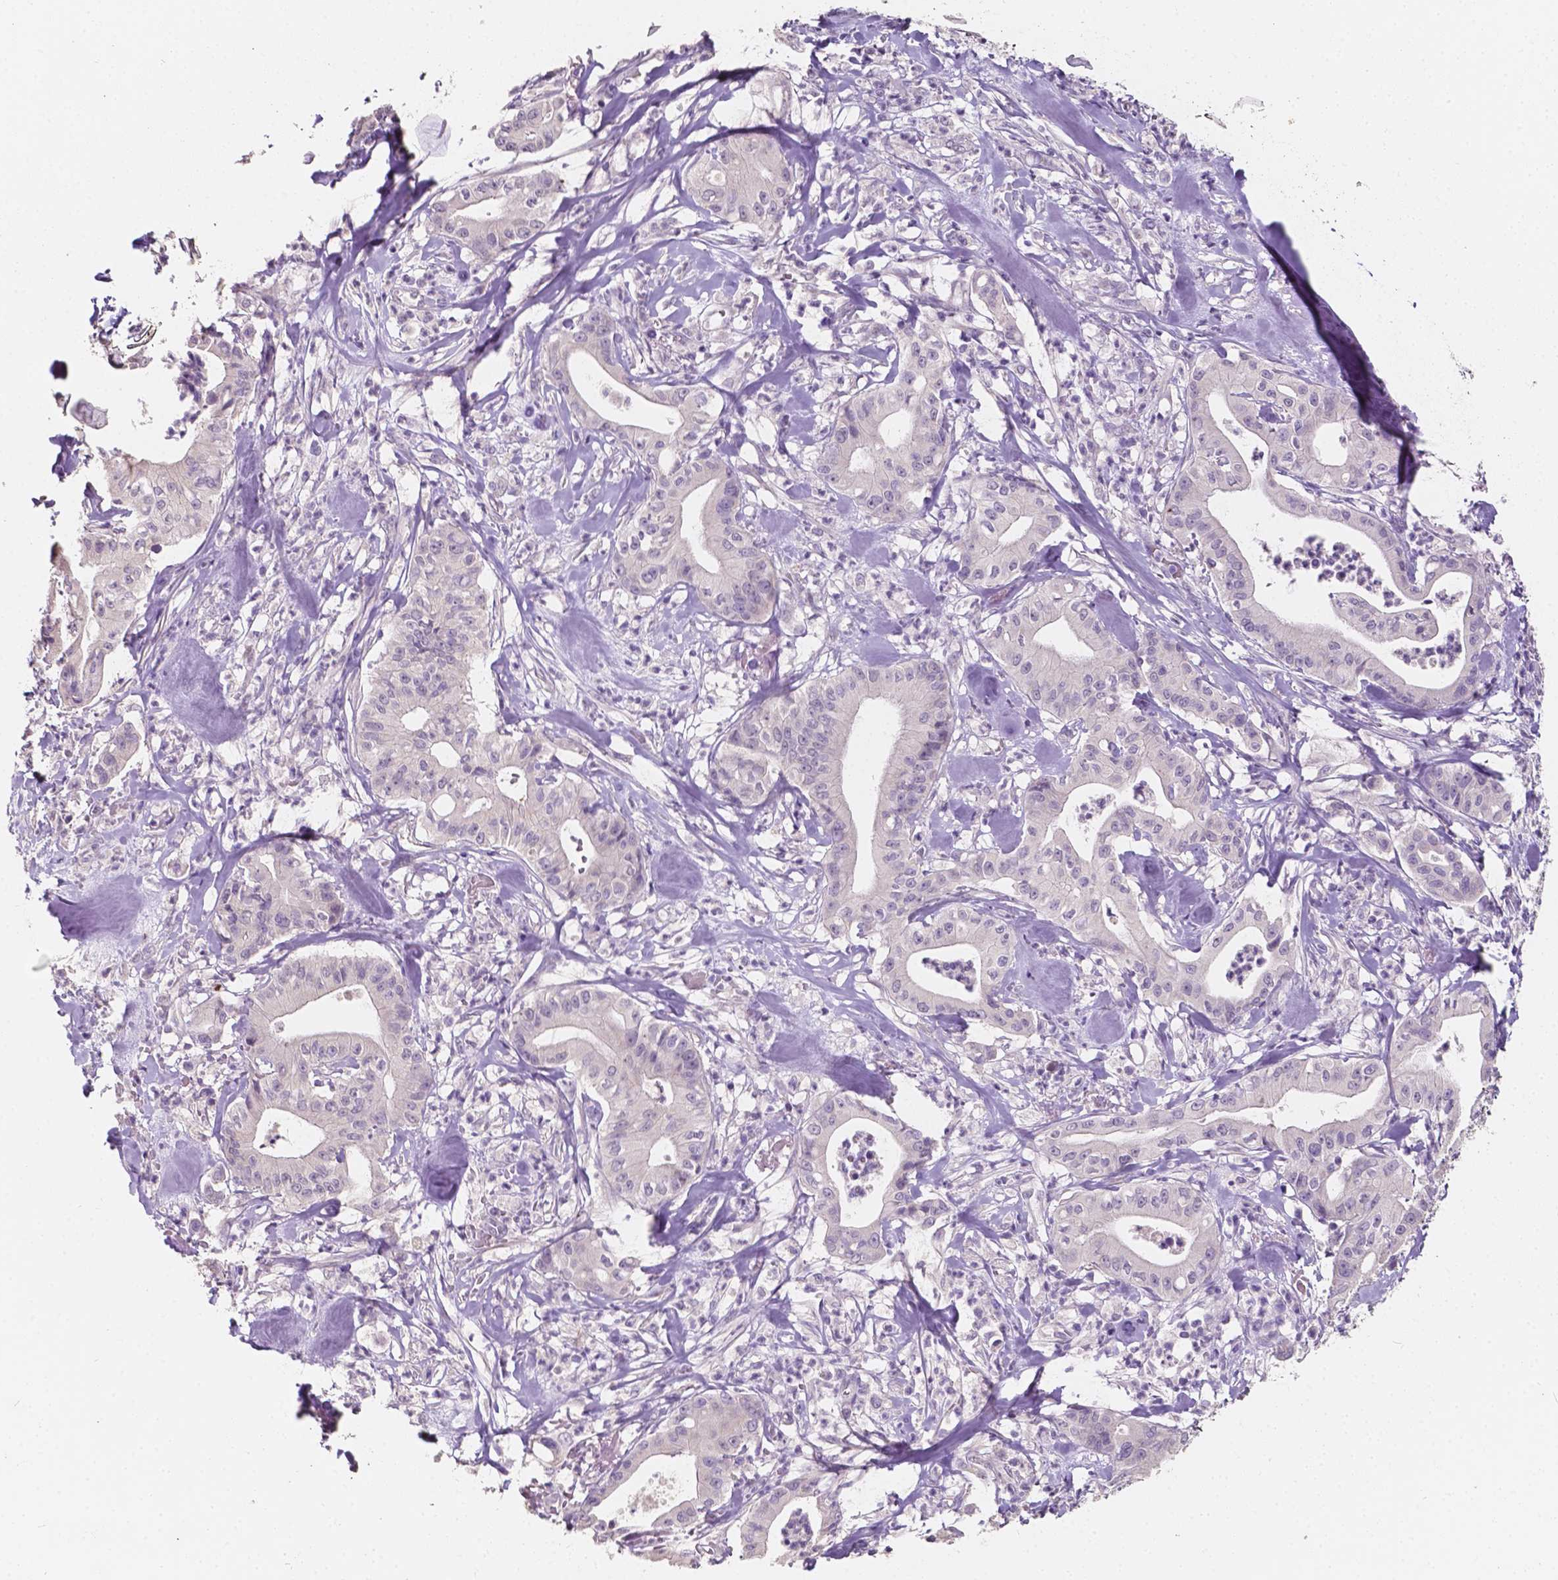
{"staining": {"intensity": "negative", "quantity": "none", "location": "none"}, "tissue": "pancreatic cancer", "cell_type": "Tumor cells", "image_type": "cancer", "snomed": [{"axis": "morphology", "description": "Adenocarcinoma, NOS"}, {"axis": "topography", "description": "Pancreas"}], "caption": "A histopathology image of human pancreatic cancer (adenocarcinoma) is negative for staining in tumor cells. (Stains: DAB IHC with hematoxylin counter stain, Microscopy: brightfield microscopy at high magnification).", "gene": "TAL1", "patient": {"sex": "male", "age": 71}}